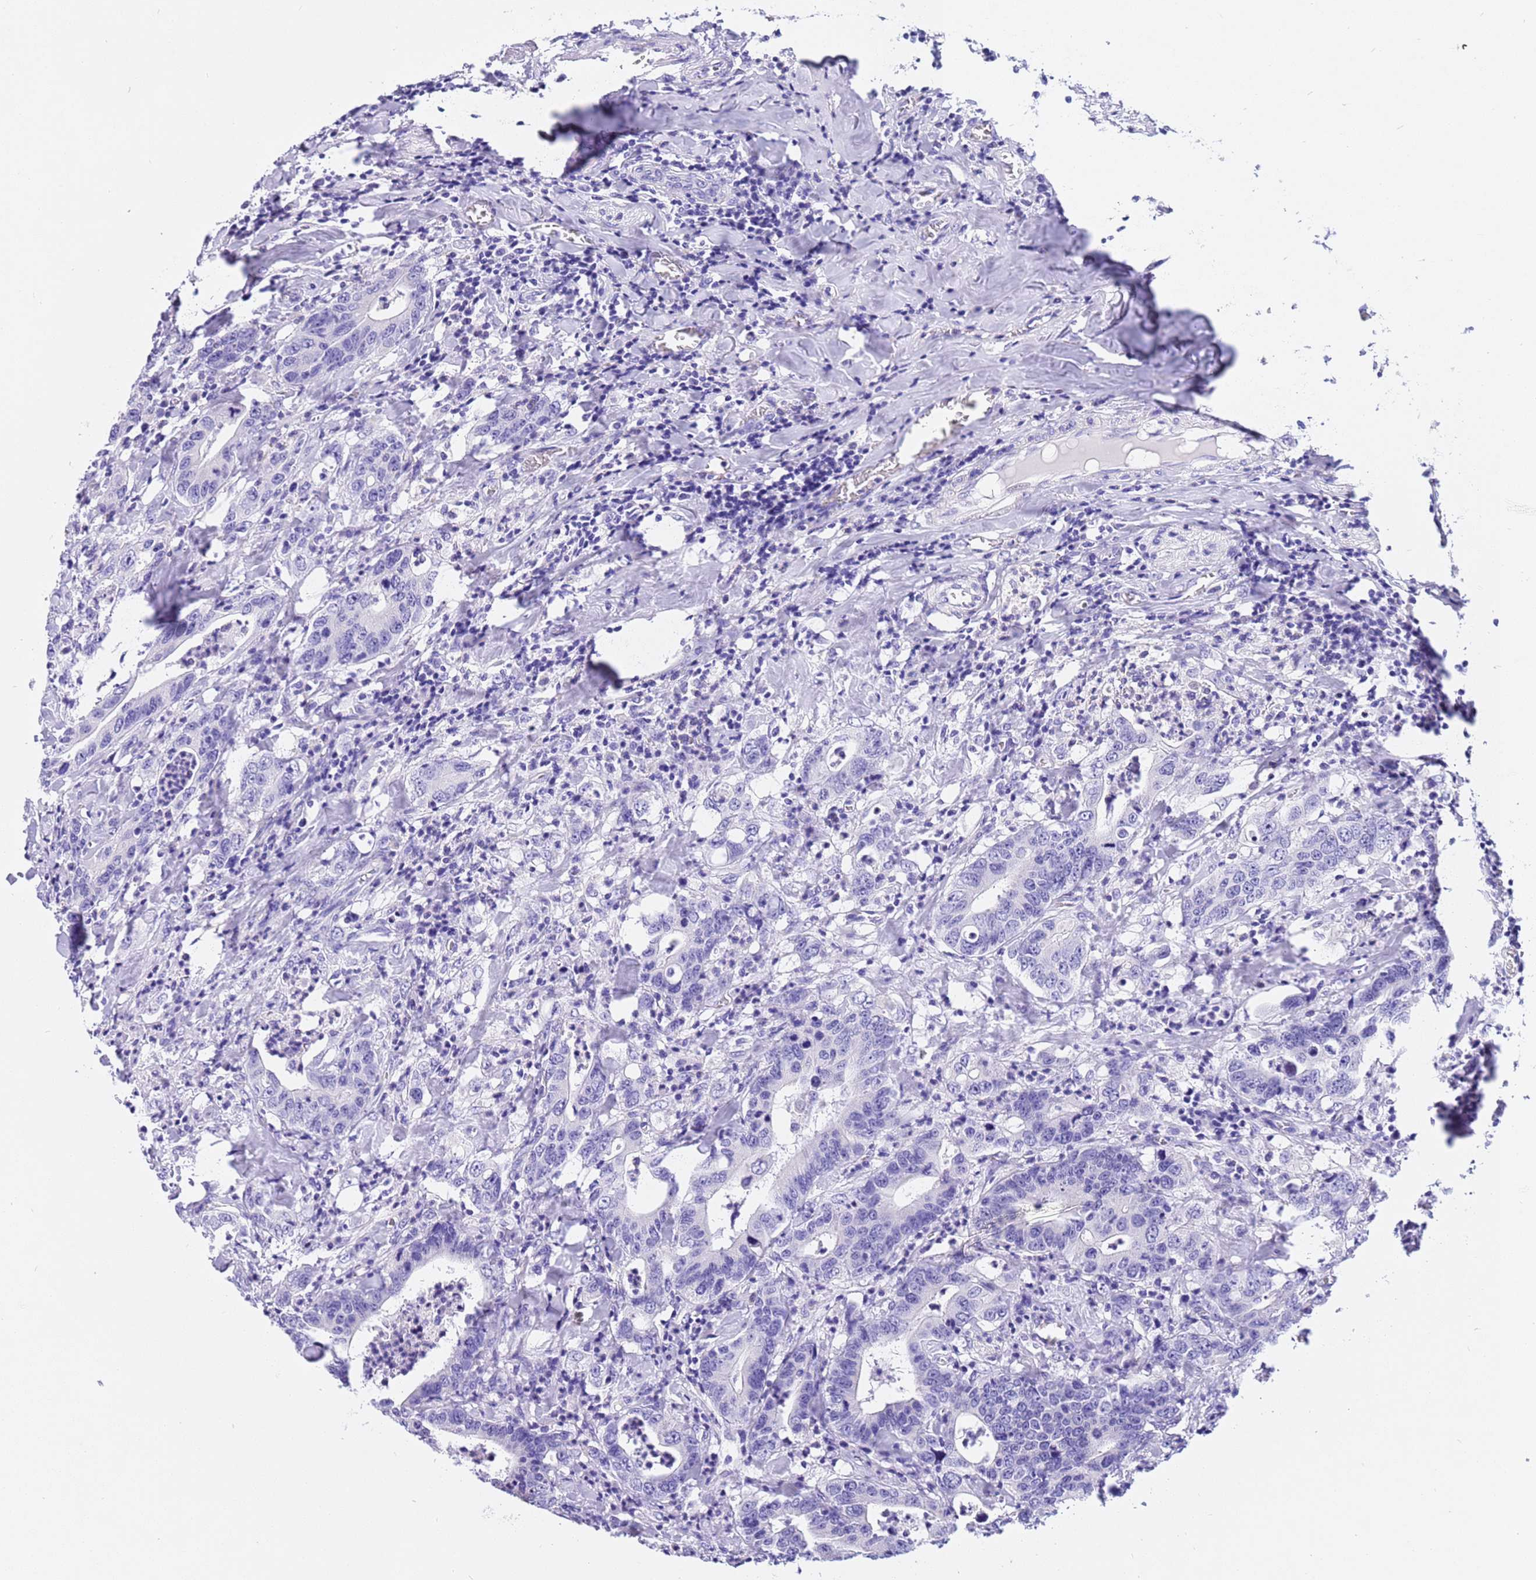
{"staining": {"intensity": "negative", "quantity": "none", "location": "none"}, "tissue": "colorectal cancer", "cell_type": "Tumor cells", "image_type": "cancer", "snomed": [{"axis": "morphology", "description": "Adenocarcinoma, NOS"}, {"axis": "topography", "description": "Colon"}], "caption": "This histopathology image is of colorectal cancer (adenocarcinoma) stained with IHC to label a protein in brown with the nuclei are counter-stained blue. There is no staining in tumor cells.", "gene": "CPB1", "patient": {"sex": "female", "age": 75}}